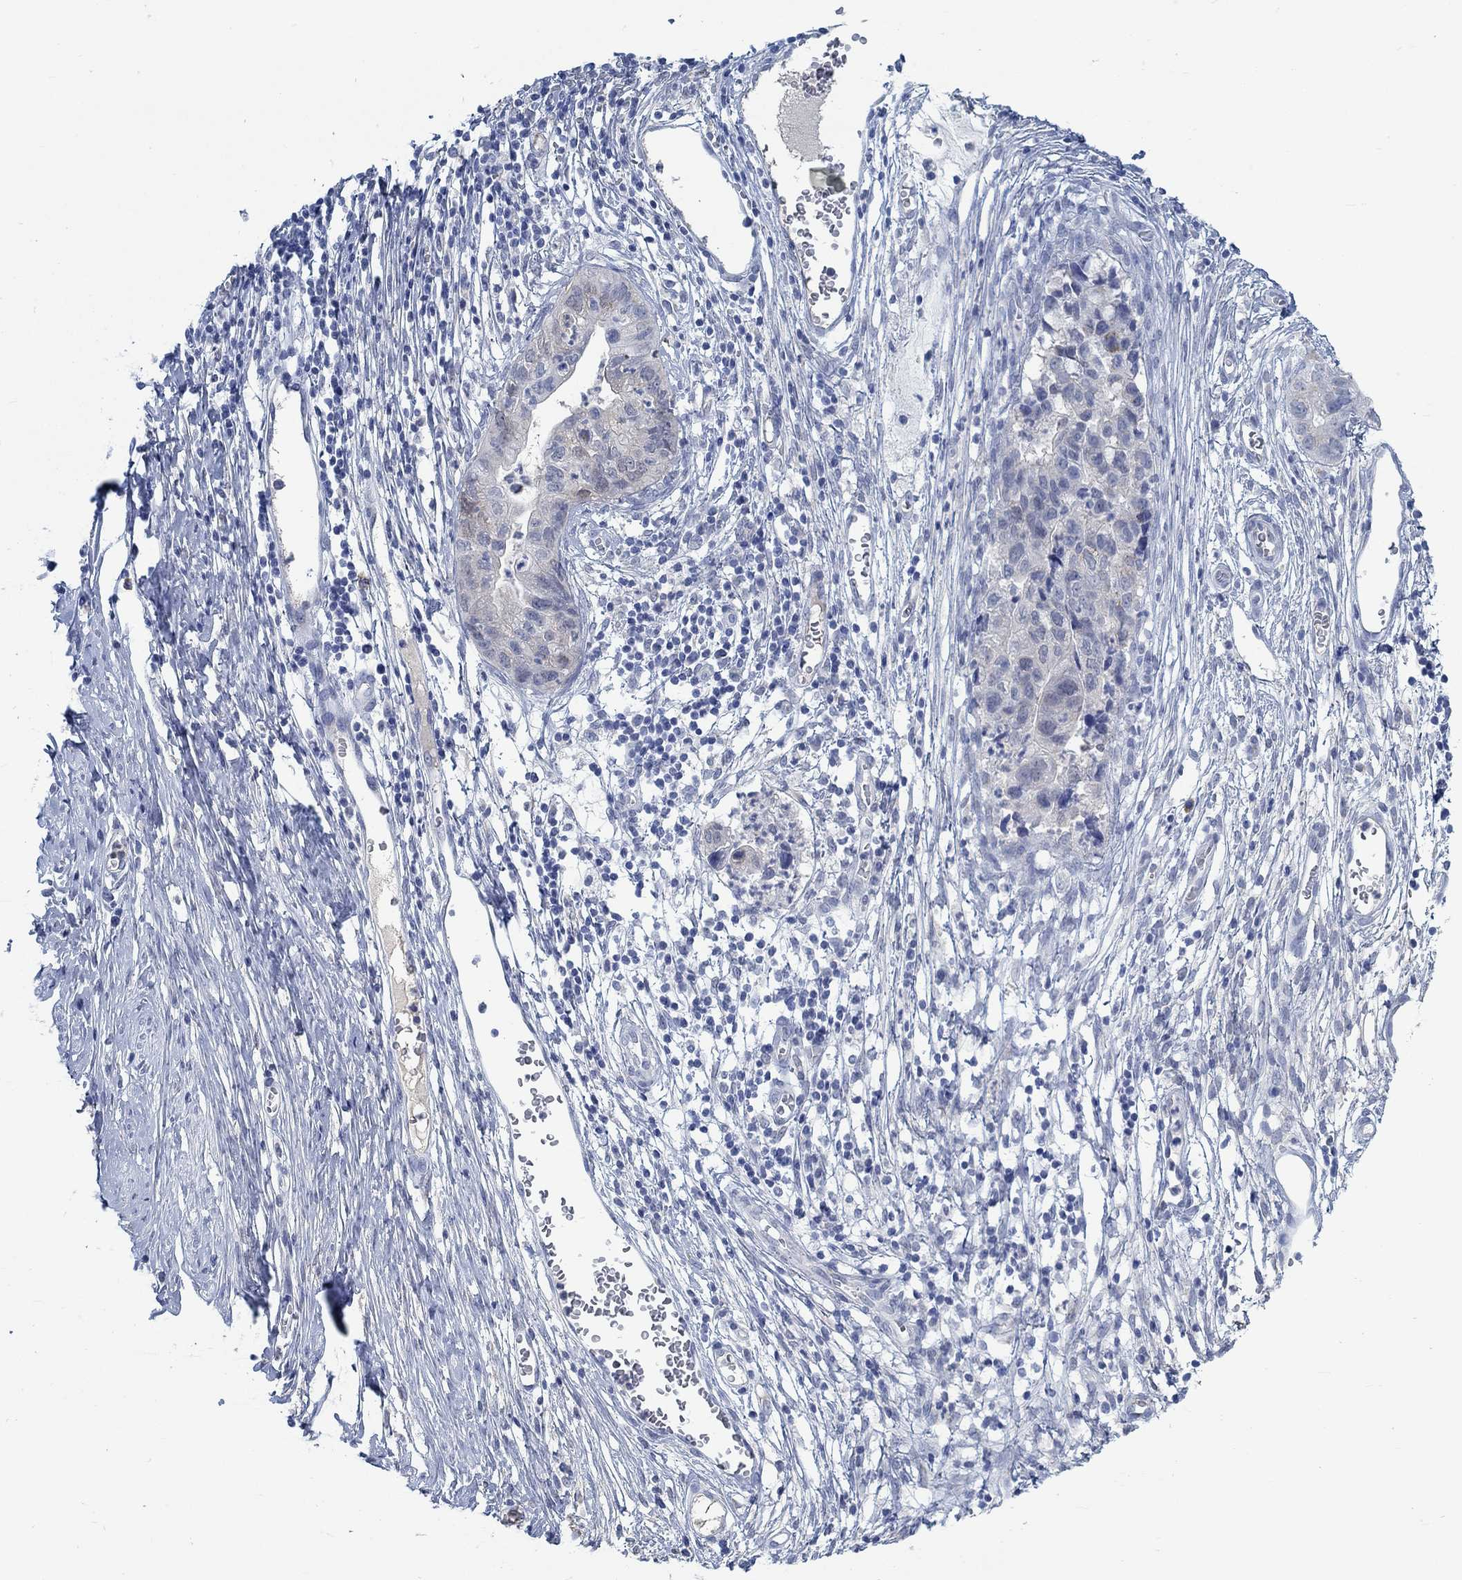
{"staining": {"intensity": "negative", "quantity": "none", "location": "none"}, "tissue": "cervical cancer", "cell_type": "Tumor cells", "image_type": "cancer", "snomed": [{"axis": "morphology", "description": "Adenocarcinoma, NOS"}, {"axis": "topography", "description": "Cervix"}], "caption": "IHC micrograph of neoplastic tissue: human adenocarcinoma (cervical) stained with DAB (3,3'-diaminobenzidine) shows no significant protein expression in tumor cells.", "gene": "TEKT4", "patient": {"sex": "female", "age": 44}}